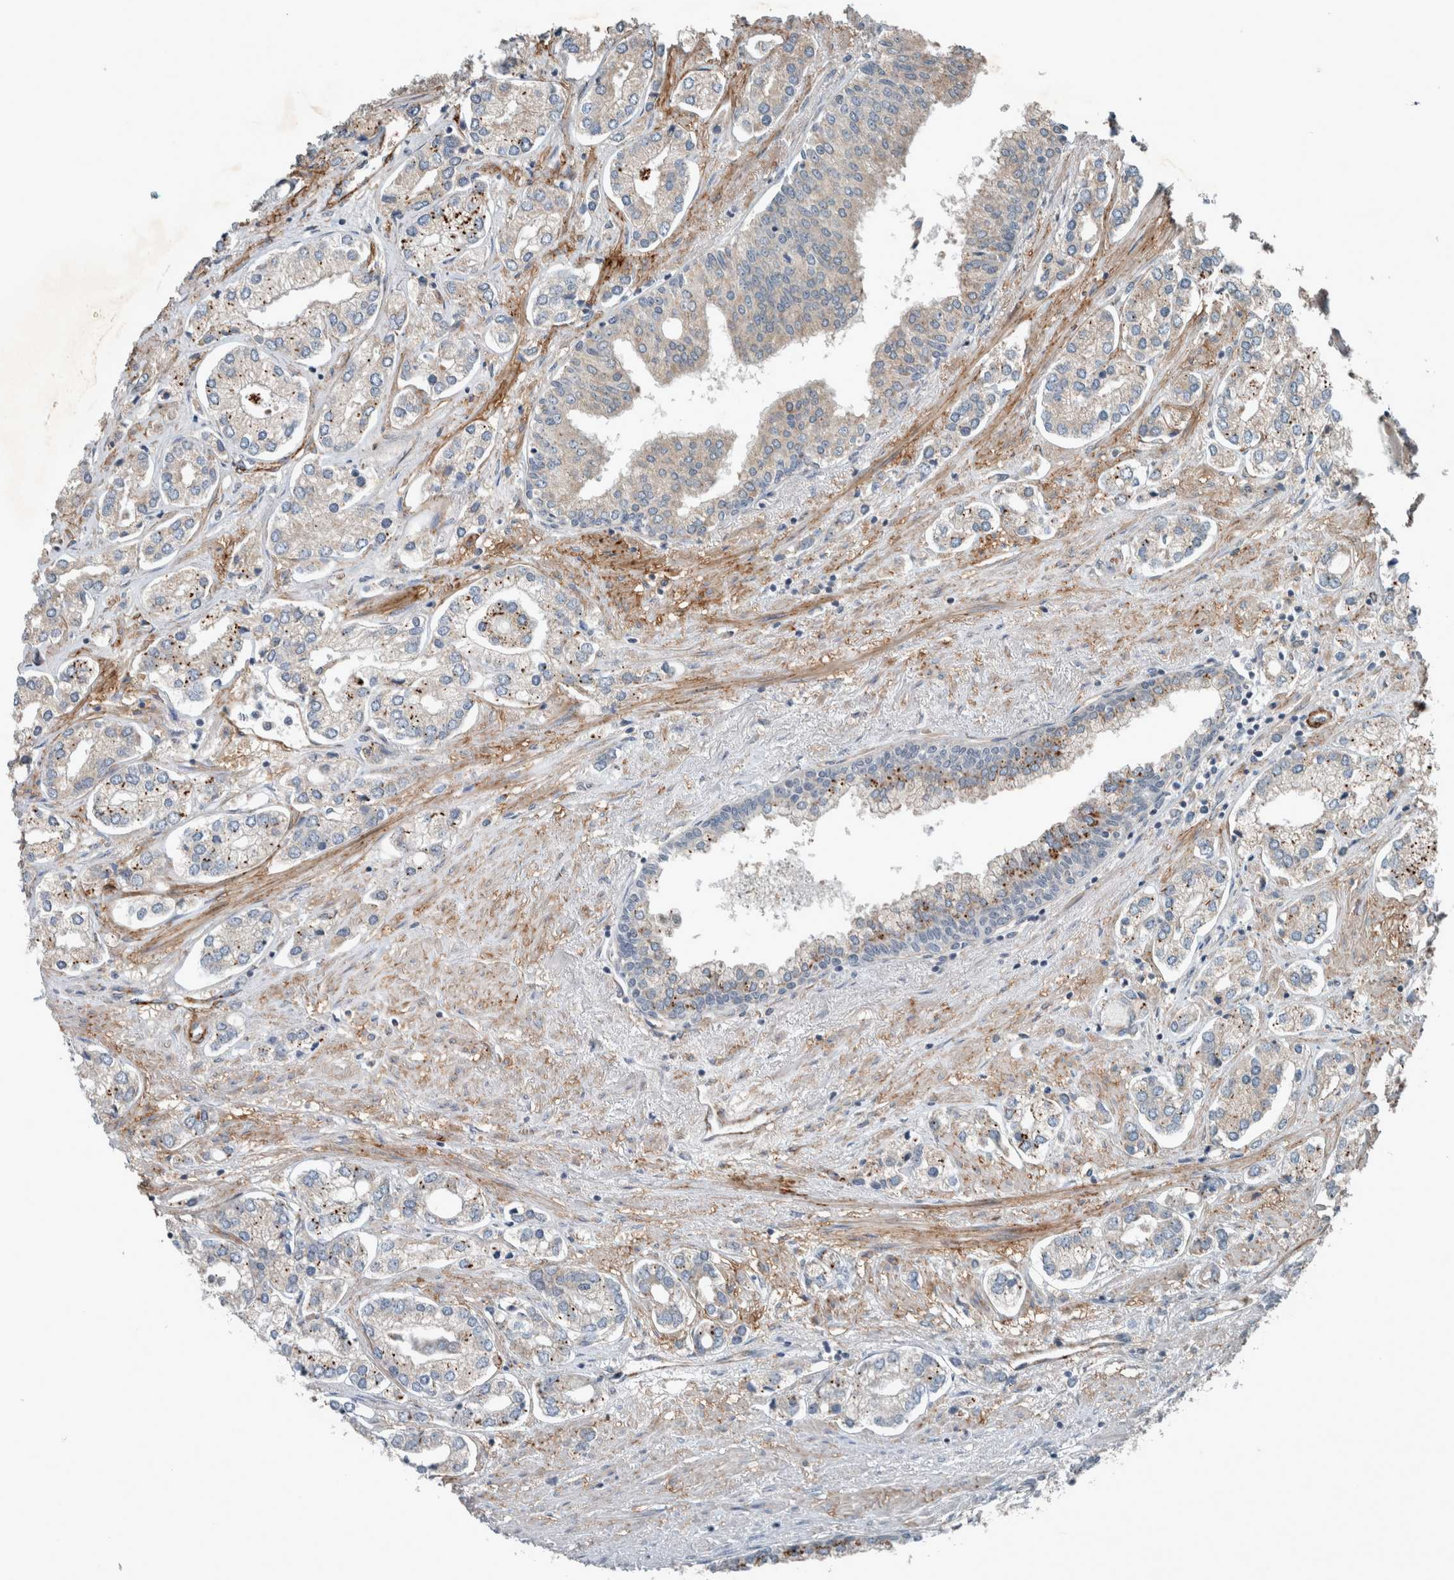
{"staining": {"intensity": "weak", "quantity": ">75%", "location": "cytoplasmic/membranous"}, "tissue": "prostate cancer", "cell_type": "Tumor cells", "image_type": "cancer", "snomed": [{"axis": "morphology", "description": "Adenocarcinoma, High grade"}, {"axis": "topography", "description": "Prostate"}], "caption": "There is low levels of weak cytoplasmic/membranous expression in tumor cells of prostate cancer (adenocarcinoma (high-grade)), as demonstrated by immunohistochemical staining (brown color).", "gene": "JADE2", "patient": {"sex": "male", "age": 66}}